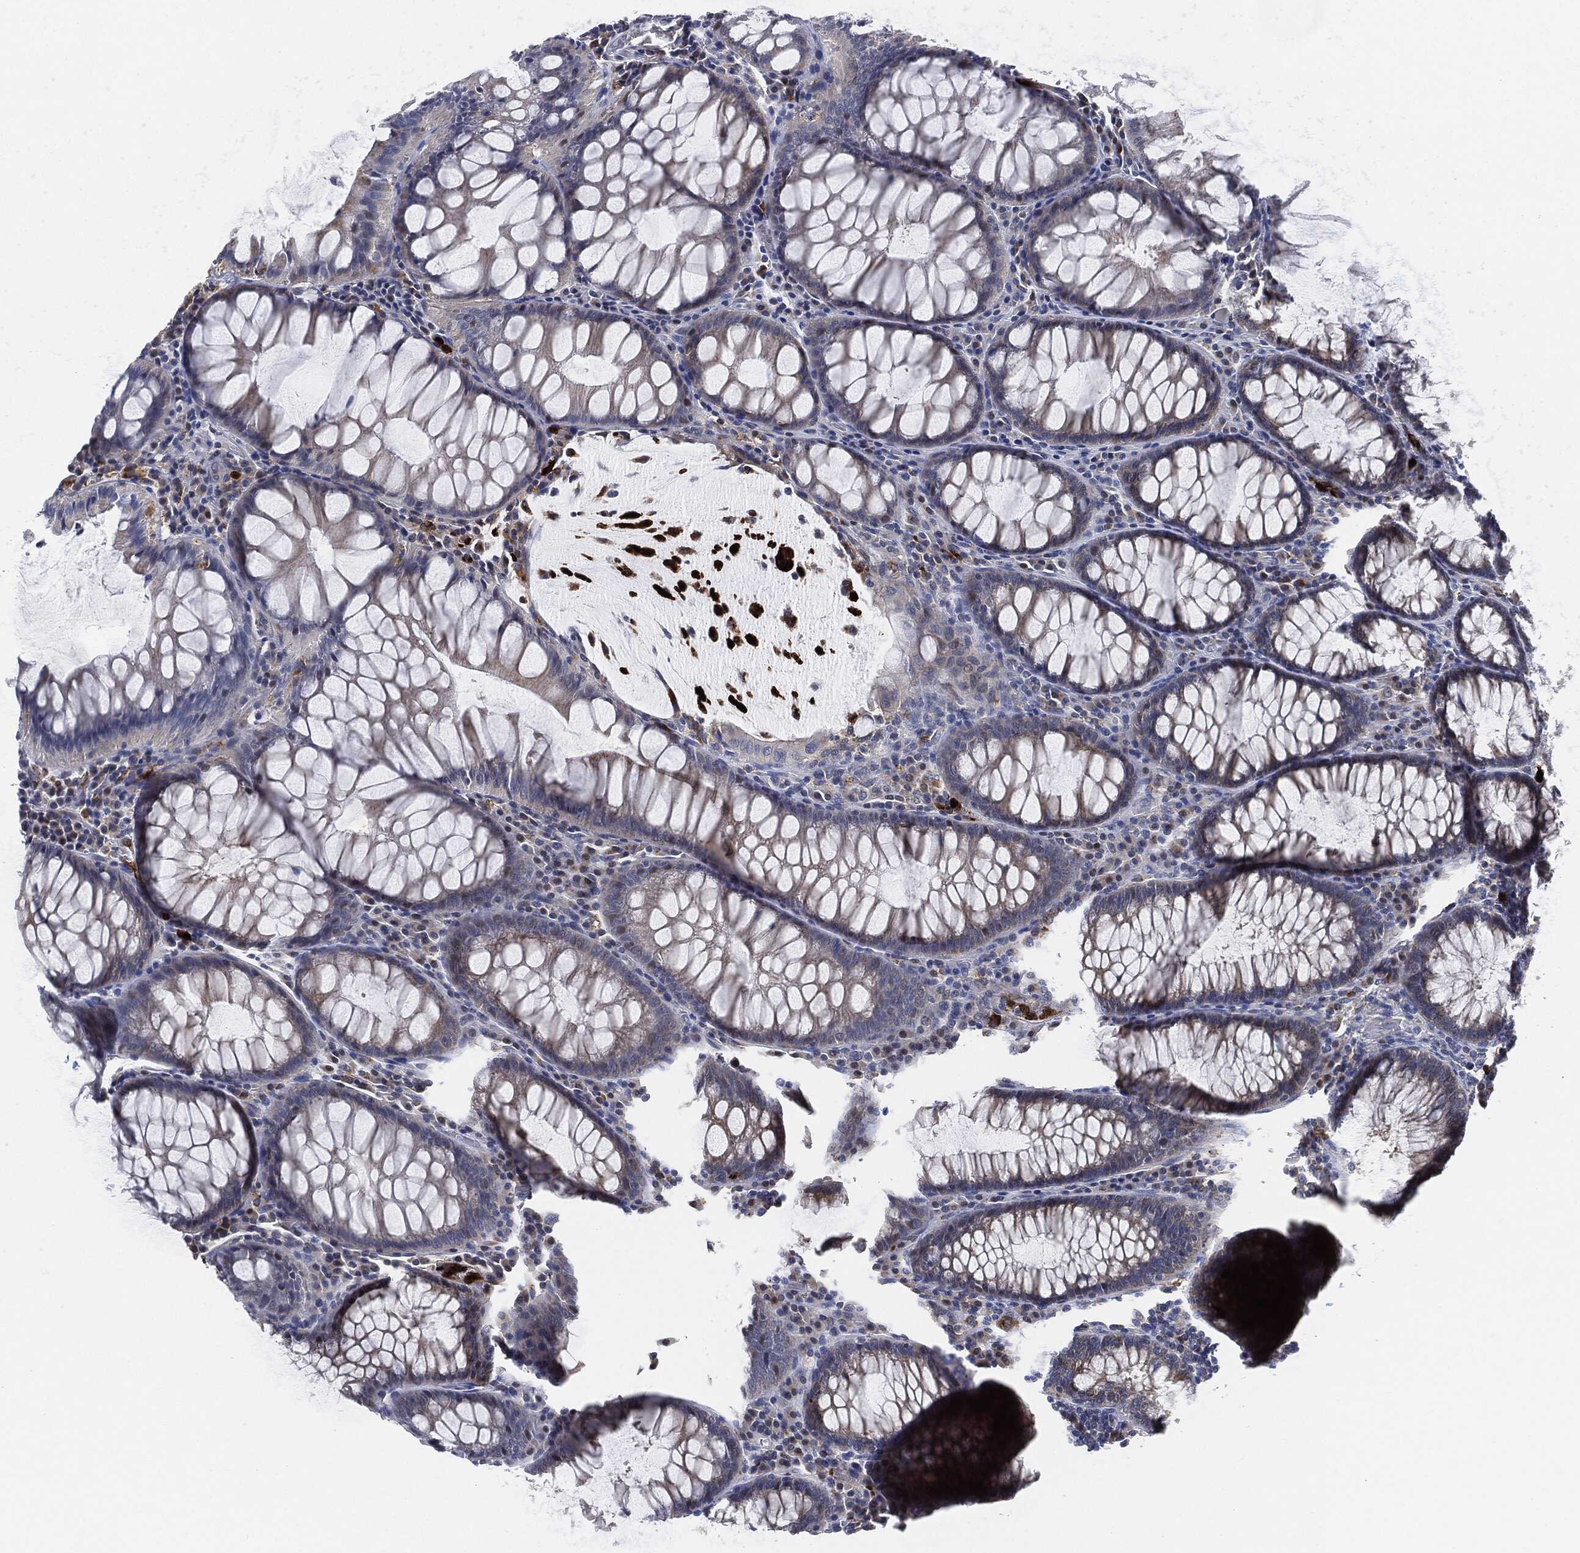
{"staining": {"intensity": "strong", "quantity": "<25%", "location": "cytoplasmic/membranous"}, "tissue": "colorectal cancer", "cell_type": "Tumor cells", "image_type": "cancer", "snomed": [{"axis": "morphology", "description": "Normal tissue, NOS"}, {"axis": "morphology", "description": "Adenocarcinoma, NOS"}, {"axis": "topography", "description": "Rectum"}, {"axis": "topography", "description": "Peripheral nerve tissue"}], "caption": "Colorectal cancer tissue shows strong cytoplasmic/membranous expression in approximately <25% of tumor cells", "gene": "VSIG4", "patient": {"sex": "male", "age": 92}}